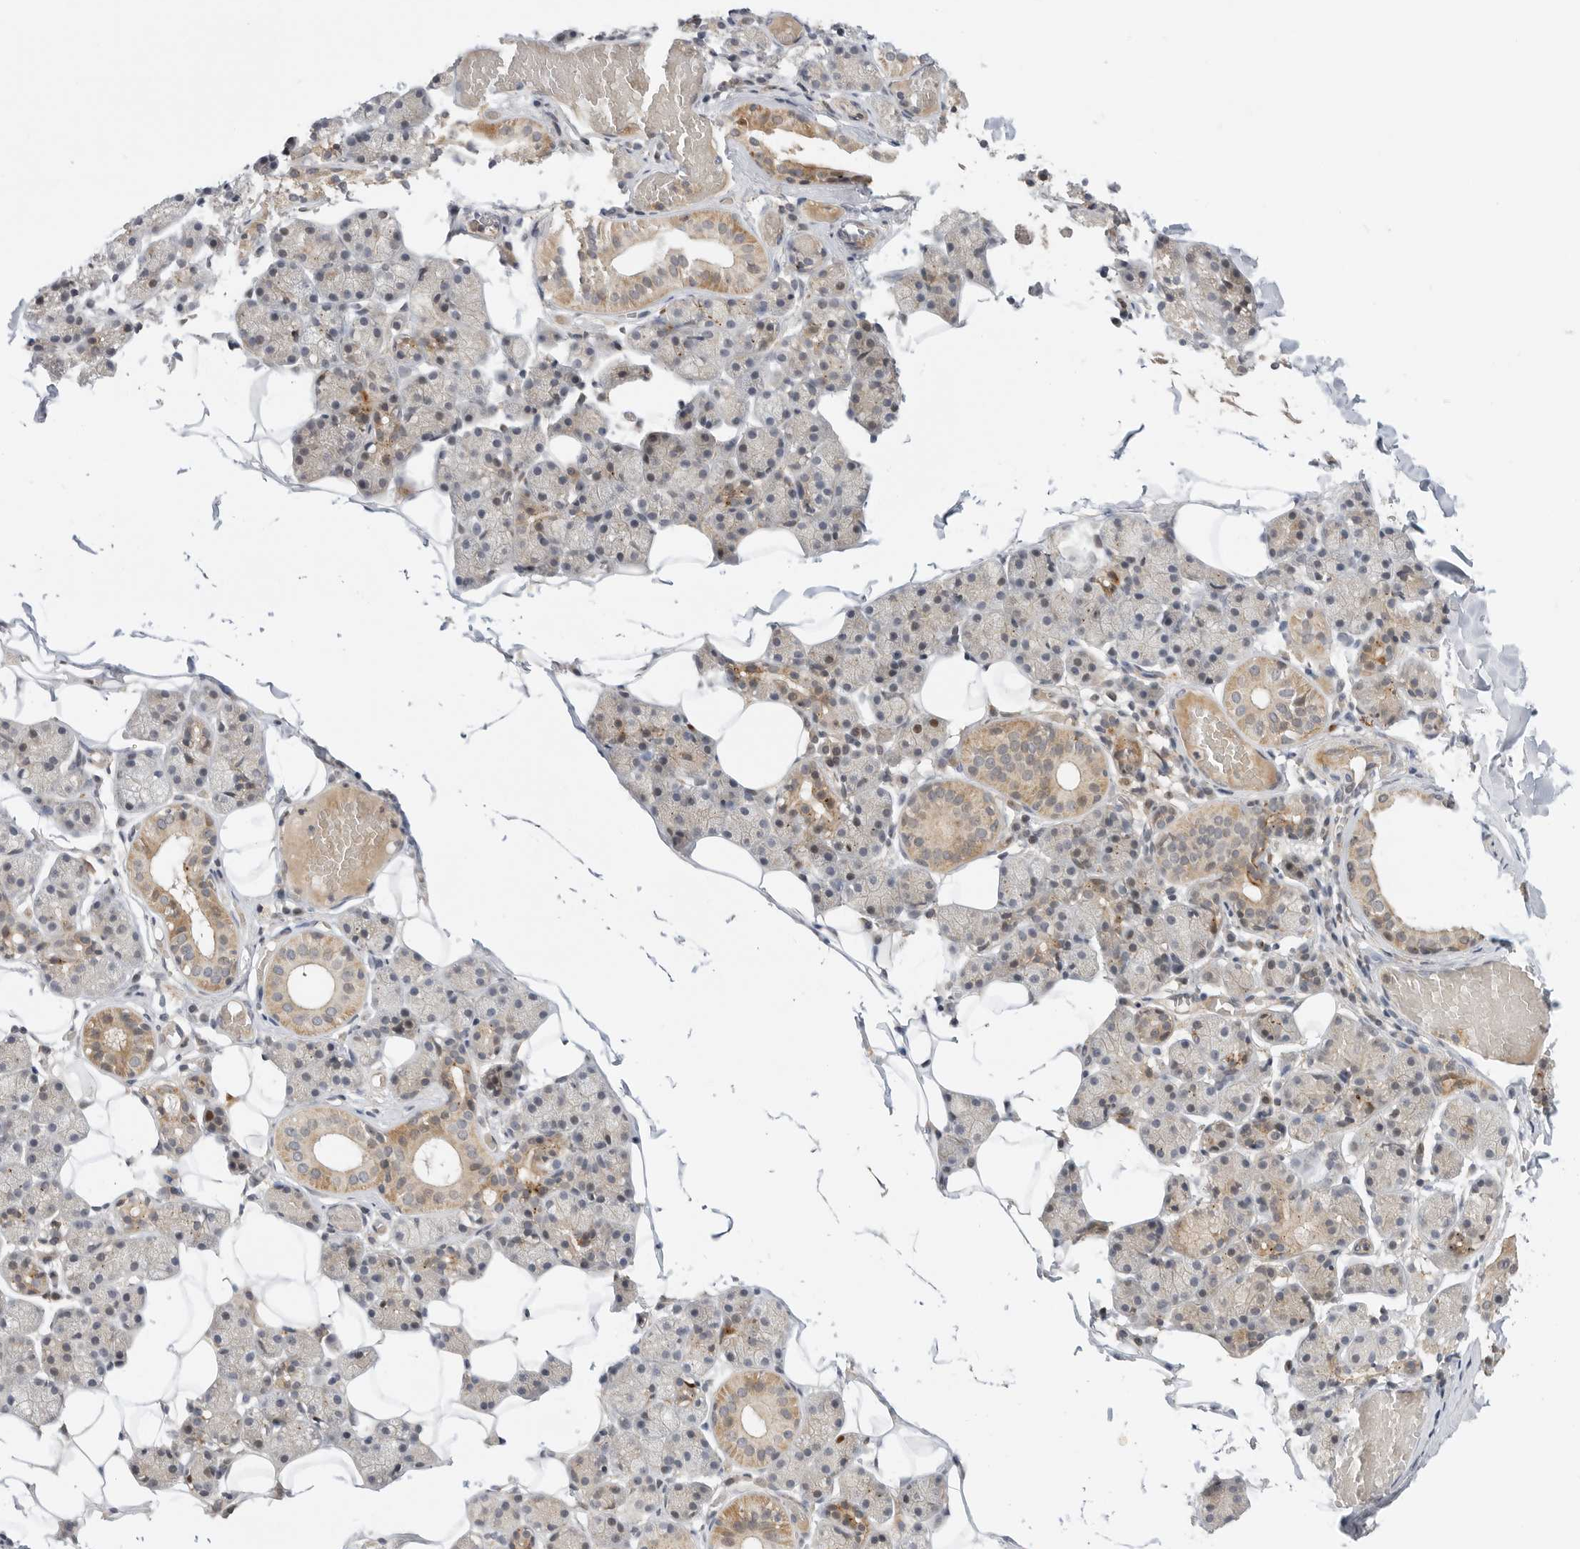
{"staining": {"intensity": "moderate", "quantity": "<25%", "location": "cytoplasmic/membranous"}, "tissue": "salivary gland", "cell_type": "Glandular cells", "image_type": "normal", "snomed": [{"axis": "morphology", "description": "Normal tissue, NOS"}, {"axis": "topography", "description": "Salivary gland"}], "caption": "This photomicrograph reveals IHC staining of normal salivary gland, with low moderate cytoplasmic/membranous expression in about <25% of glandular cells.", "gene": "CSNK1G3", "patient": {"sex": "female", "age": 33}}